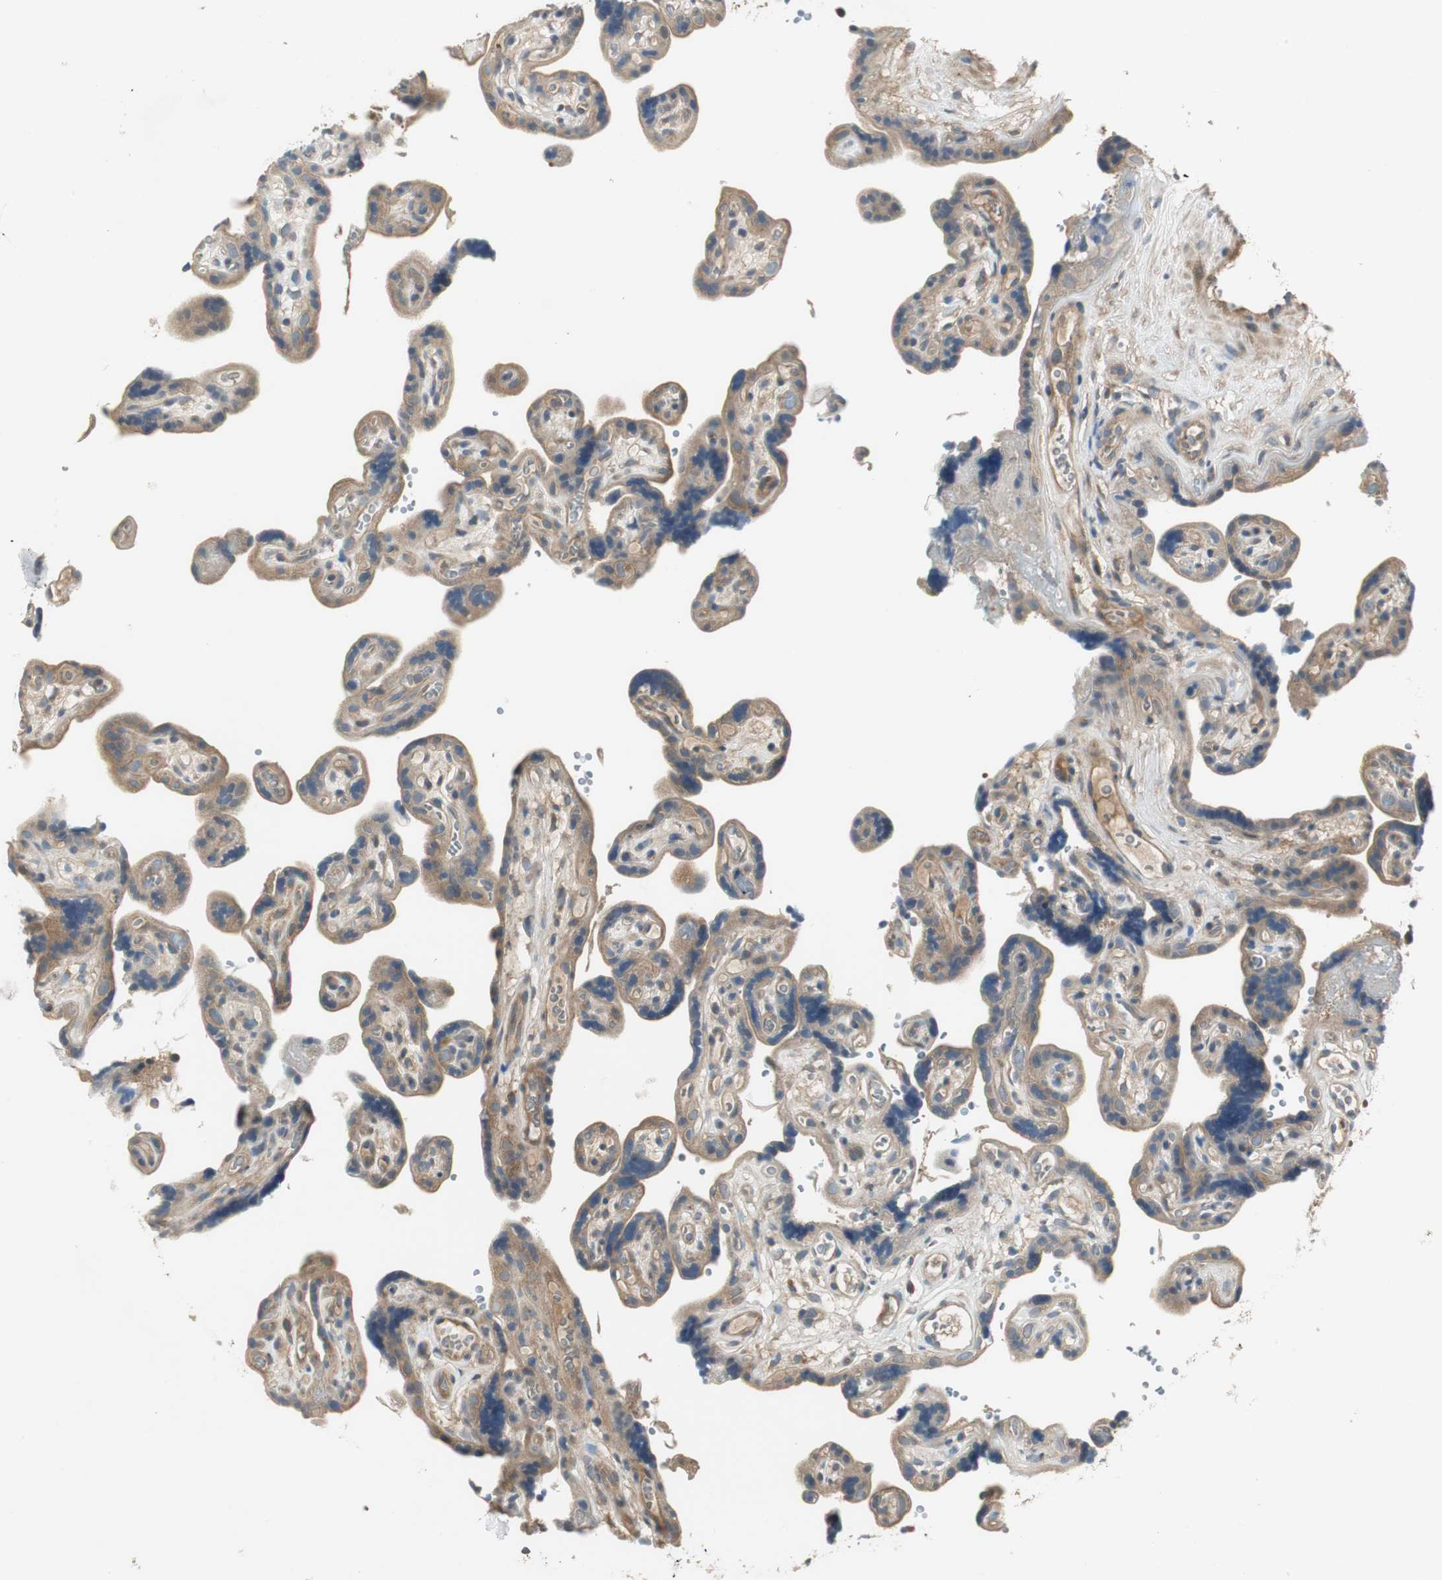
{"staining": {"intensity": "moderate", "quantity": ">75%", "location": "cytoplasmic/membranous"}, "tissue": "placenta", "cell_type": "Decidual cells", "image_type": "normal", "snomed": [{"axis": "morphology", "description": "Normal tissue, NOS"}, {"axis": "topography", "description": "Placenta"}], "caption": "The immunohistochemical stain highlights moderate cytoplasmic/membranous positivity in decidual cells of normal placenta.", "gene": "PRKAA1", "patient": {"sex": "female", "age": 30}}